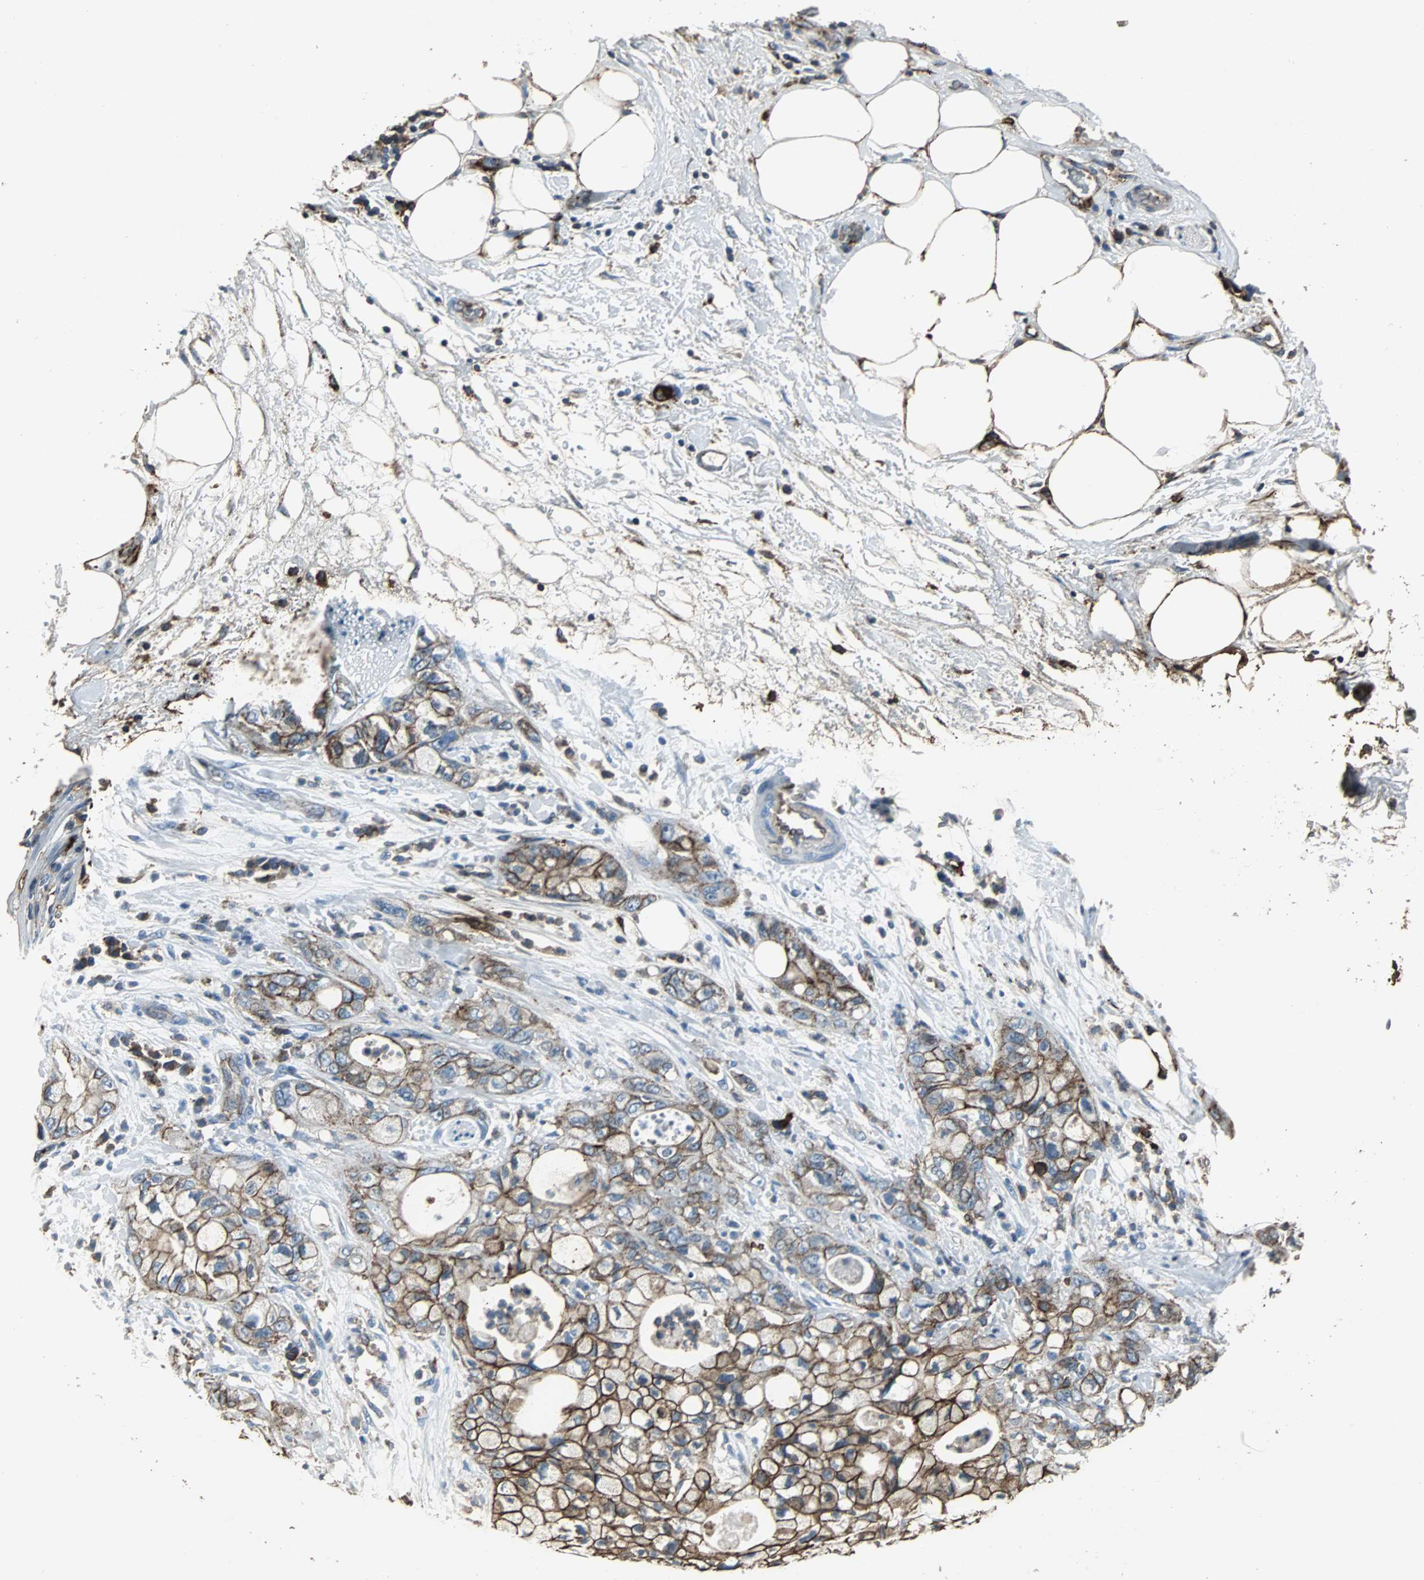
{"staining": {"intensity": "moderate", "quantity": ">75%", "location": "cytoplasmic/membranous"}, "tissue": "pancreatic cancer", "cell_type": "Tumor cells", "image_type": "cancer", "snomed": [{"axis": "morphology", "description": "Adenocarcinoma, NOS"}, {"axis": "topography", "description": "Pancreas"}], "caption": "Human pancreatic adenocarcinoma stained for a protein (brown) demonstrates moderate cytoplasmic/membranous positive staining in about >75% of tumor cells.", "gene": "F11R", "patient": {"sex": "male", "age": 70}}